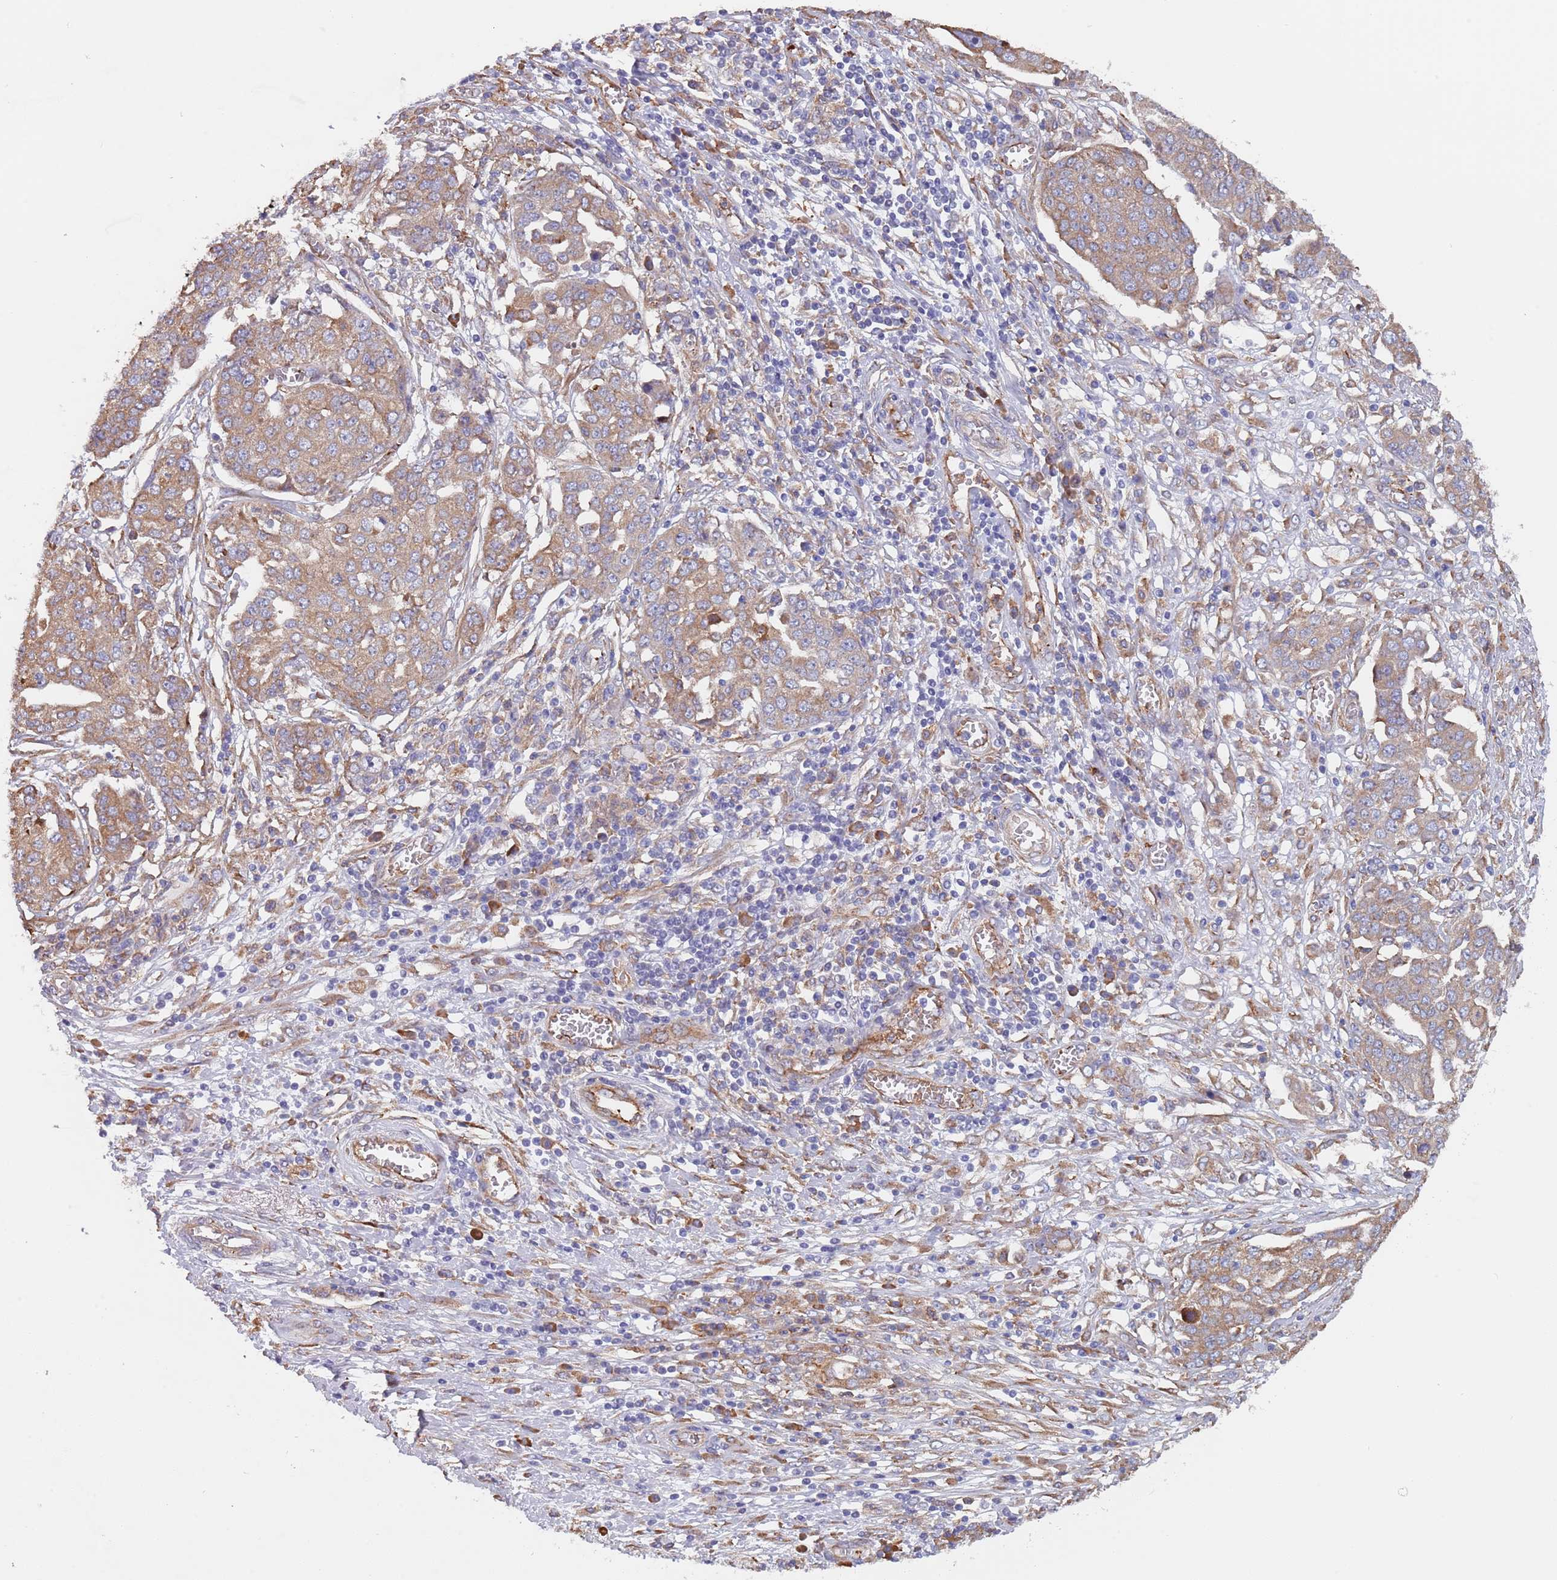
{"staining": {"intensity": "moderate", "quantity": ">75%", "location": "cytoplasmic/membranous"}, "tissue": "ovarian cancer", "cell_type": "Tumor cells", "image_type": "cancer", "snomed": [{"axis": "morphology", "description": "Cystadenocarcinoma, serous, NOS"}, {"axis": "topography", "description": "Soft tissue"}, {"axis": "topography", "description": "Ovary"}], "caption": "Ovarian cancer (serous cystadenocarcinoma) was stained to show a protein in brown. There is medium levels of moderate cytoplasmic/membranous positivity in about >75% of tumor cells.", "gene": "DCUN1D3", "patient": {"sex": "female", "age": 57}}